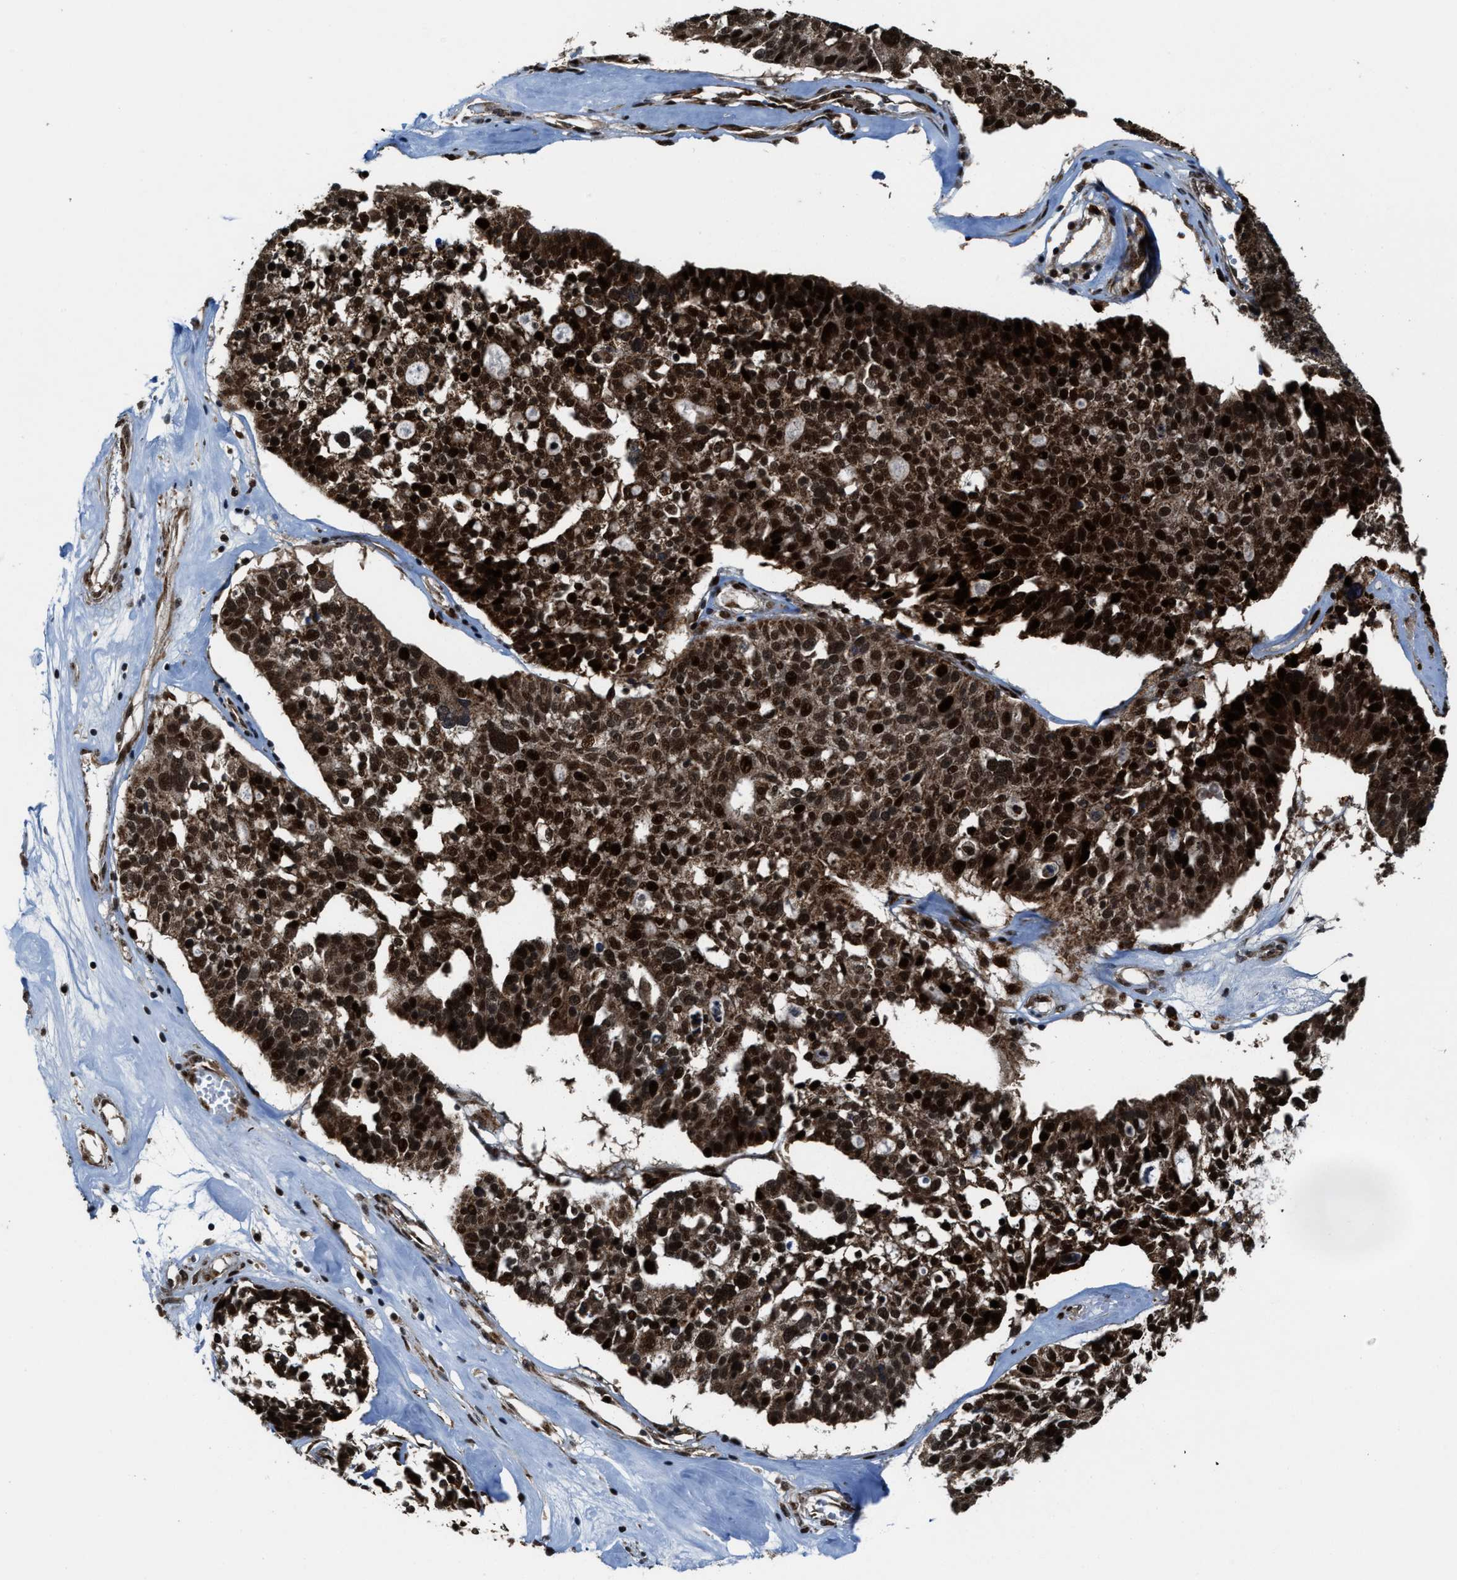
{"staining": {"intensity": "strong", "quantity": ">75%", "location": "cytoplasmic/membranous,nuclear"}, "tissue": "ovarian cancer", "cell_type": "Tumor cells", "image_type": "cancer", "snomed": [{"axis": "morphology", "description": "Cystadenocarcinoma, serous, NOS"}, {"axis": "topography", "description": "Ovary"}], "caption": "DAB immunohistochemical staining of human ovarian cancer (serous cystadenocarcinoma) exhibits strong cytoplasmic/membranous and nuclear protein expression in about >75% of tumor cells. The staining is performed using DAB (3,3'-diaminobenzidine) brown chromogen to label protein expression. The nuclei are counter-stained blue using hematoxylin.", "gene": "ZNF250", "patient": {"sex": "female", "age": 59}}